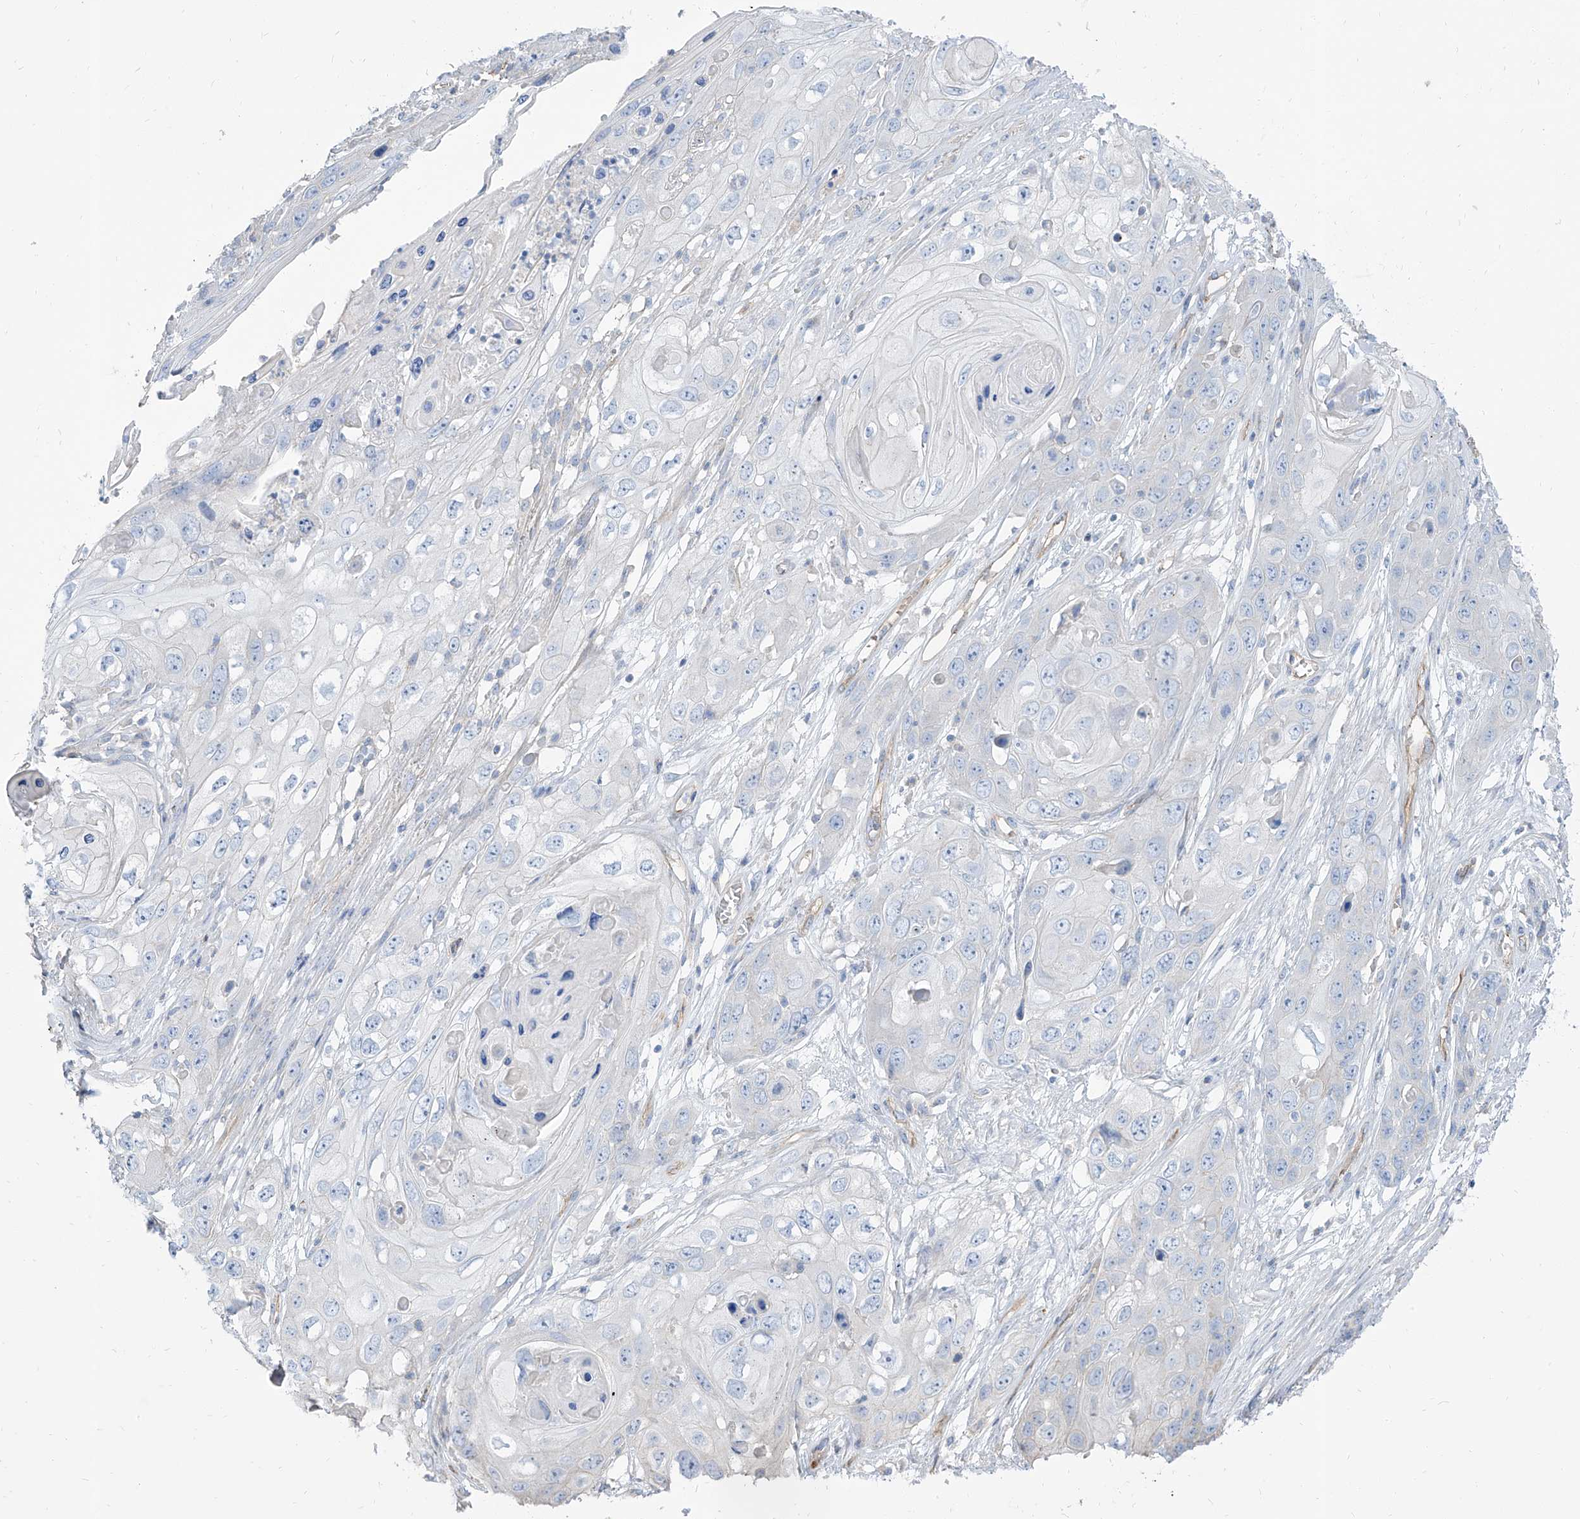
{"staining": {"intensity": "negative", "quantity": "none", "location": "none"}, "tissue": "skin cancer", "cell_type": "Tumor cells", "image_type": "cancer", "snomed": [{"axis": "morphology", "description": "Squamous cell carcinoma, NOS"}, {"axis": "topography", "description": "Skin"}], "caption": "A photomicrograph of squamous cell carcinoma (skin) stained for a protein shows no brown staining in tumor cells. The staining was performed using DAB (3,3'-diaminobenzidine) to visualize the protein expression in brown, while the nuclei were stained in blue with hematoxylin (Magnification: 20x).", "gene": "TXLNB", "patient": {"sex": "male", "age": 55}}